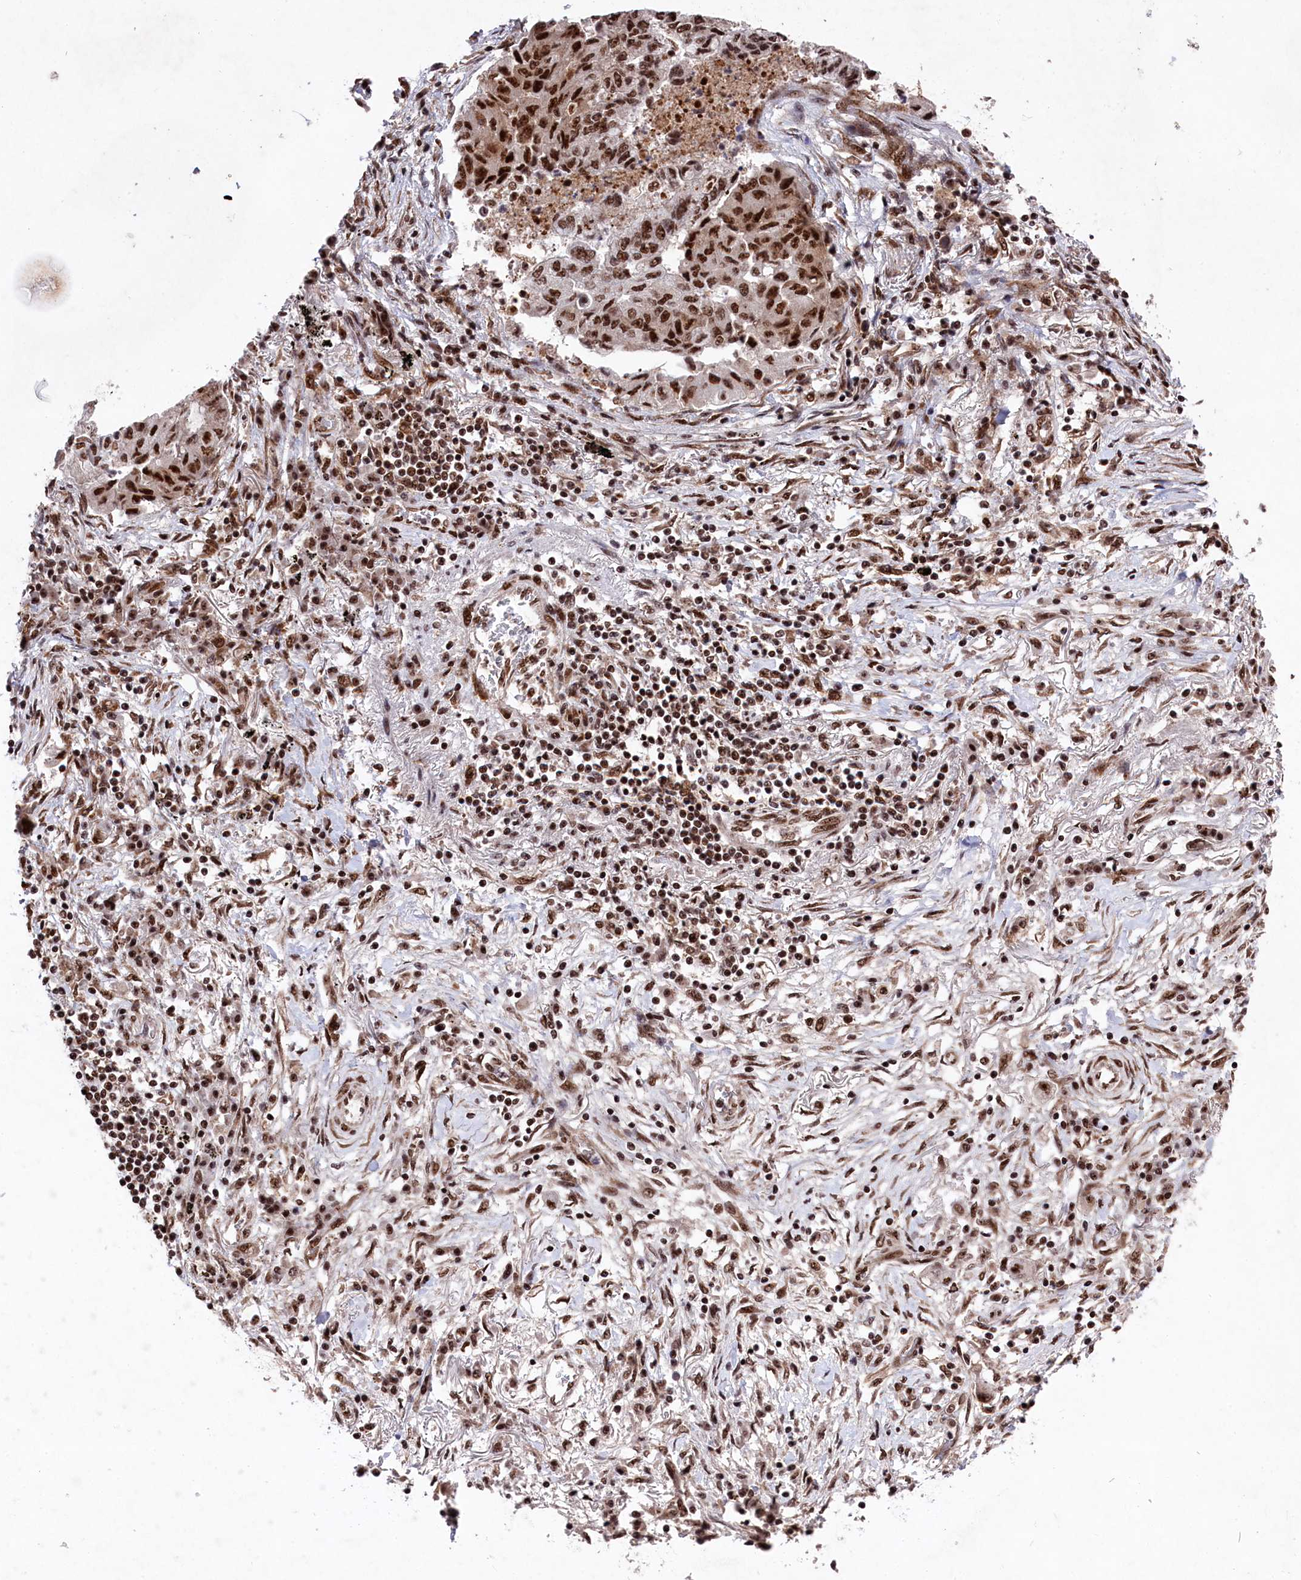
{"staining": {"intensity": "strong", "quantity": ">75%", "location": "nuclear"}, "tissue": "lung cancer", "cell_type": "Tumor cells", "image_type": "cancer", "snomed": [{"axis": "morphology", "description": "Squamous cell carcinoma, NOS"}, {"axis": "topography", "description": "Lung"}], "caption": "IHC histopathology image of squamous cell carcinoma (lung) stained for a protein (brown), which demonstrates high levels of strong nuclear expression in about >75% of tumor cells.", "gene": "PRPF31", "patient": {"sex": "male", "age": 74}}